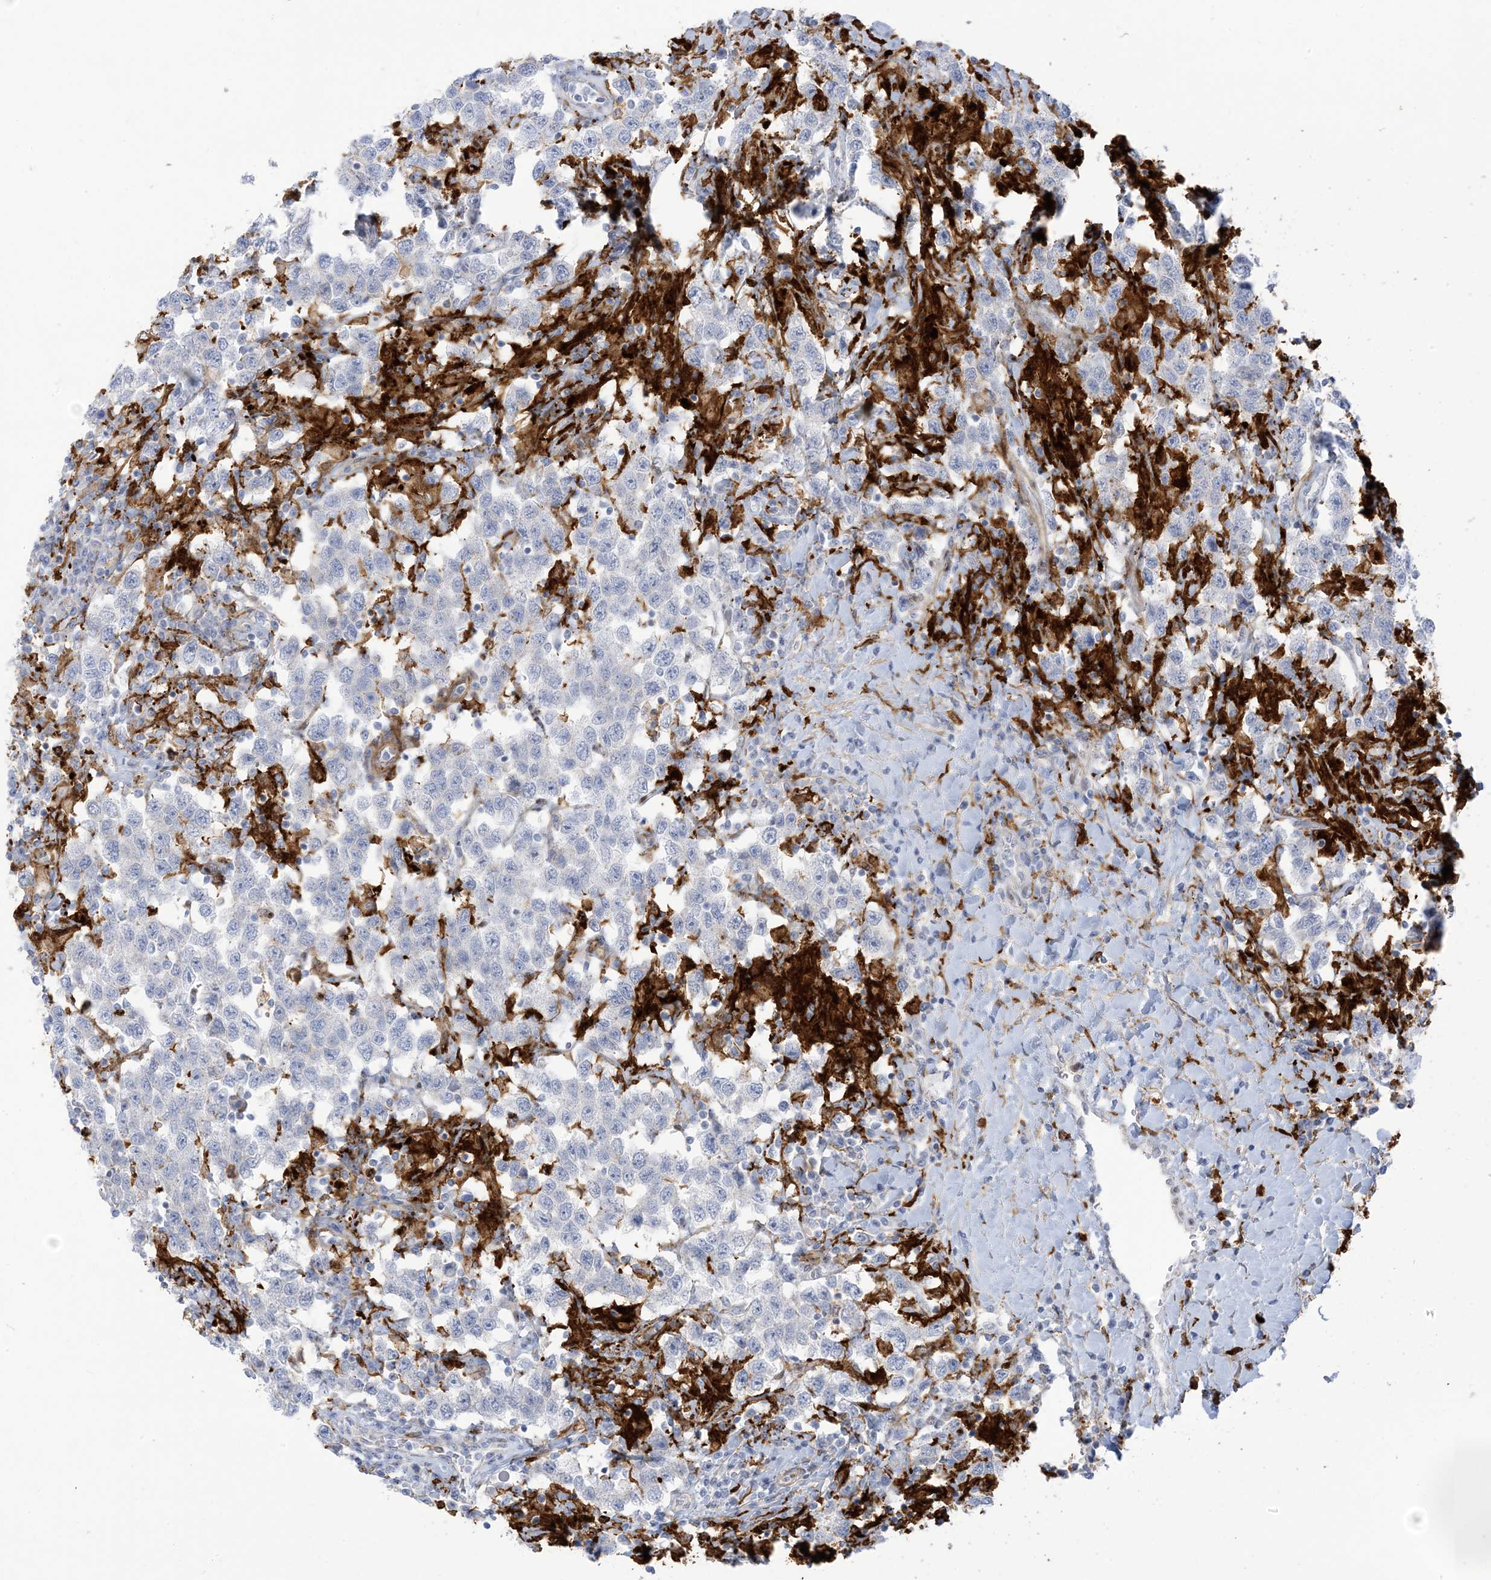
{"staining": {"intensity": "negative", "quantity": "none", "location": "none"}, "tissue": "testis cancer", "cell_type": "Tumor cells", "image_type": "cancer", "snomed": [{"axis": "morphology", "description": "Seminoma, NOS"}, {"axis": "topography", "description": "Testis"}], "caption": "Testis cancer was stained to show a protein in brown. There is no significant positivity in tumor cells.", "gene": "ICMT", "patient": {"sex": "male", "age": 41}}